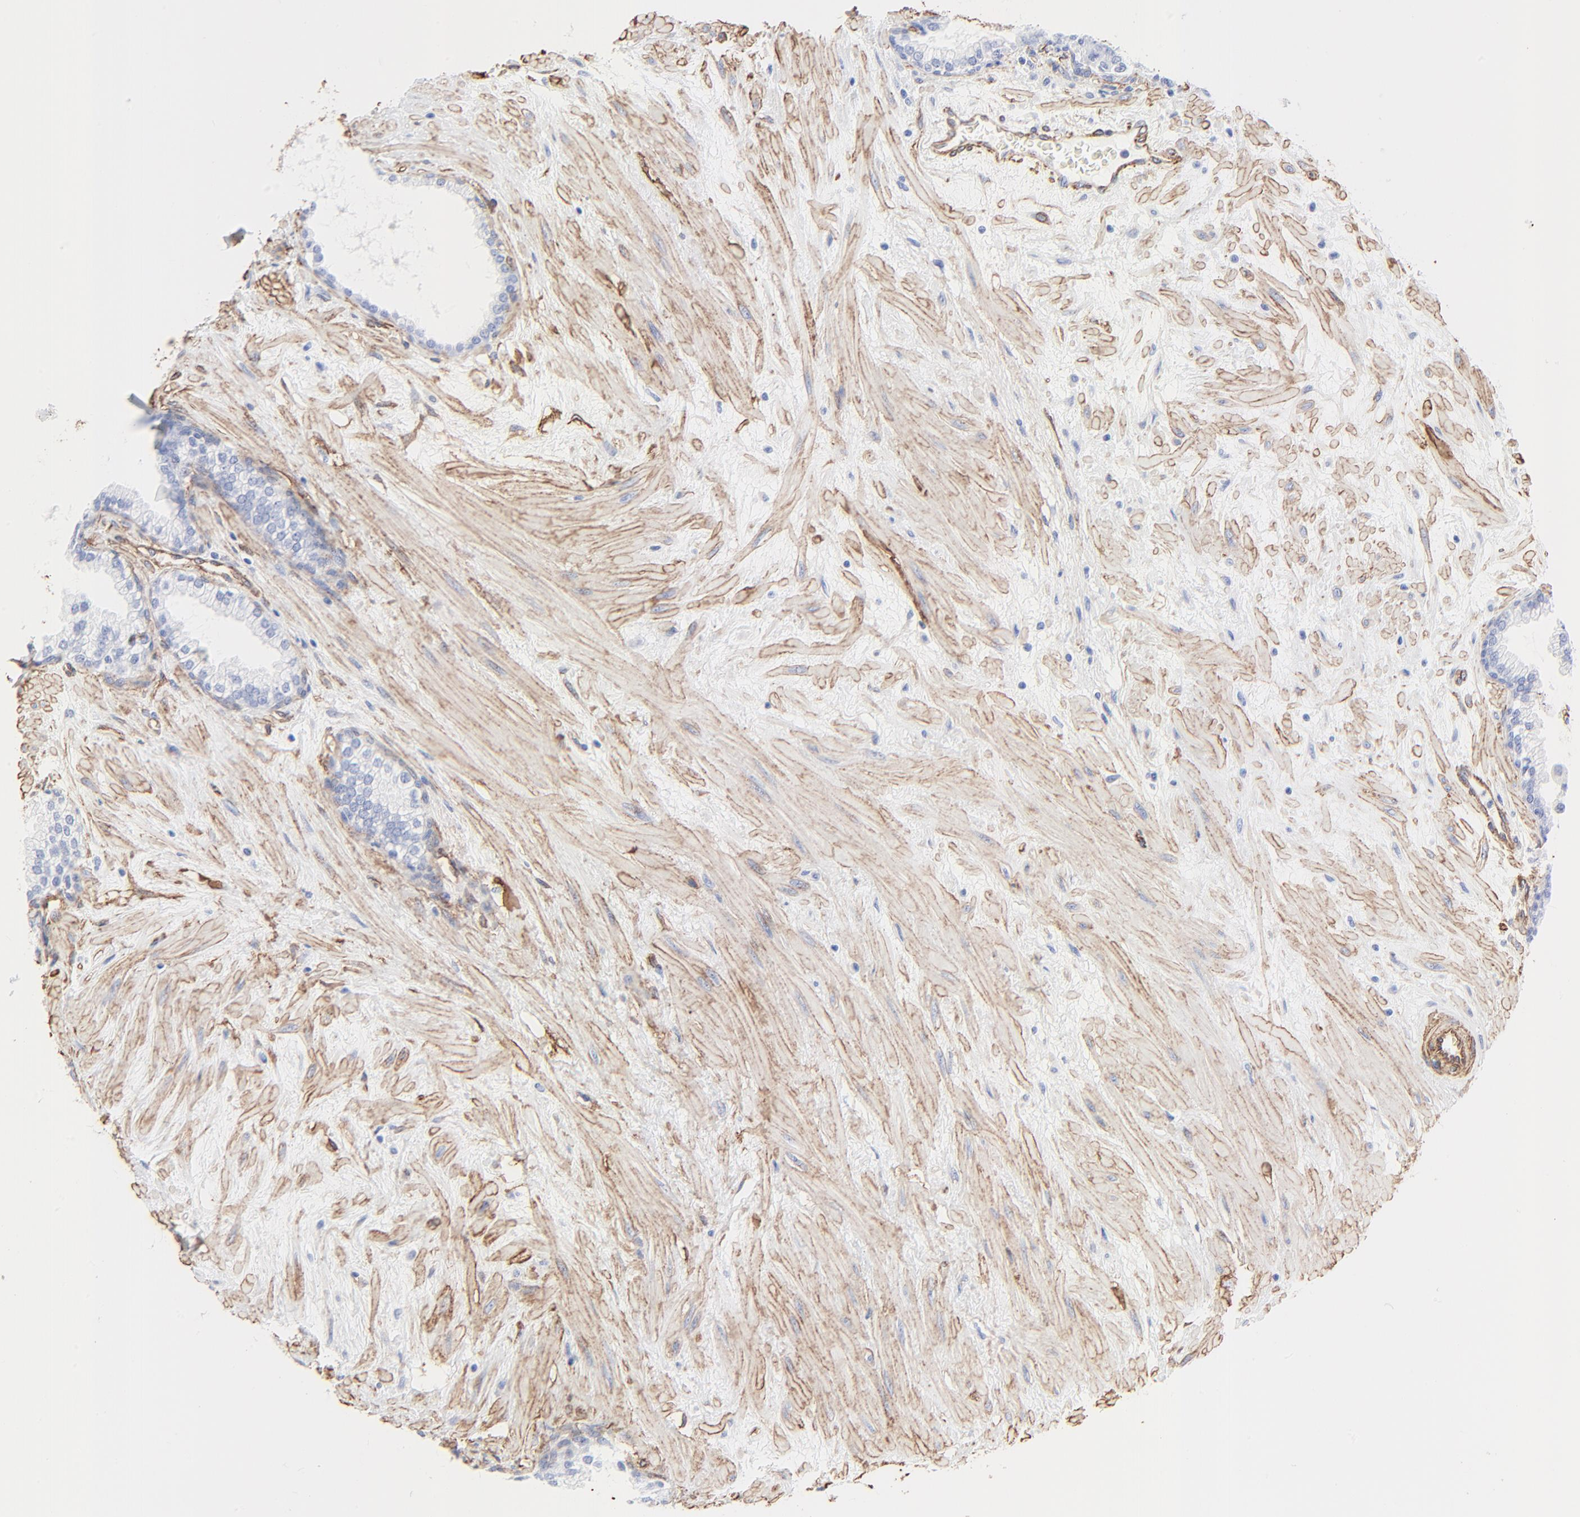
{"staining": {"intensity": "negative", "quantity": "none", "location": "none"}, "tissue": "prostate", "cell_type": "Glandular cells", "image_type": "normal", "snomed": [{"axis": "morphology", "description": "Normal tissue, NOS"}, {"axis": "topography", "description": "Prostate"}], "caption": "A histopathology image of prostate stained for a protein exhibits no brown staining in glandular cells.", "gene": "CAV1", "patient": {"sex": "male", "age": 64}}